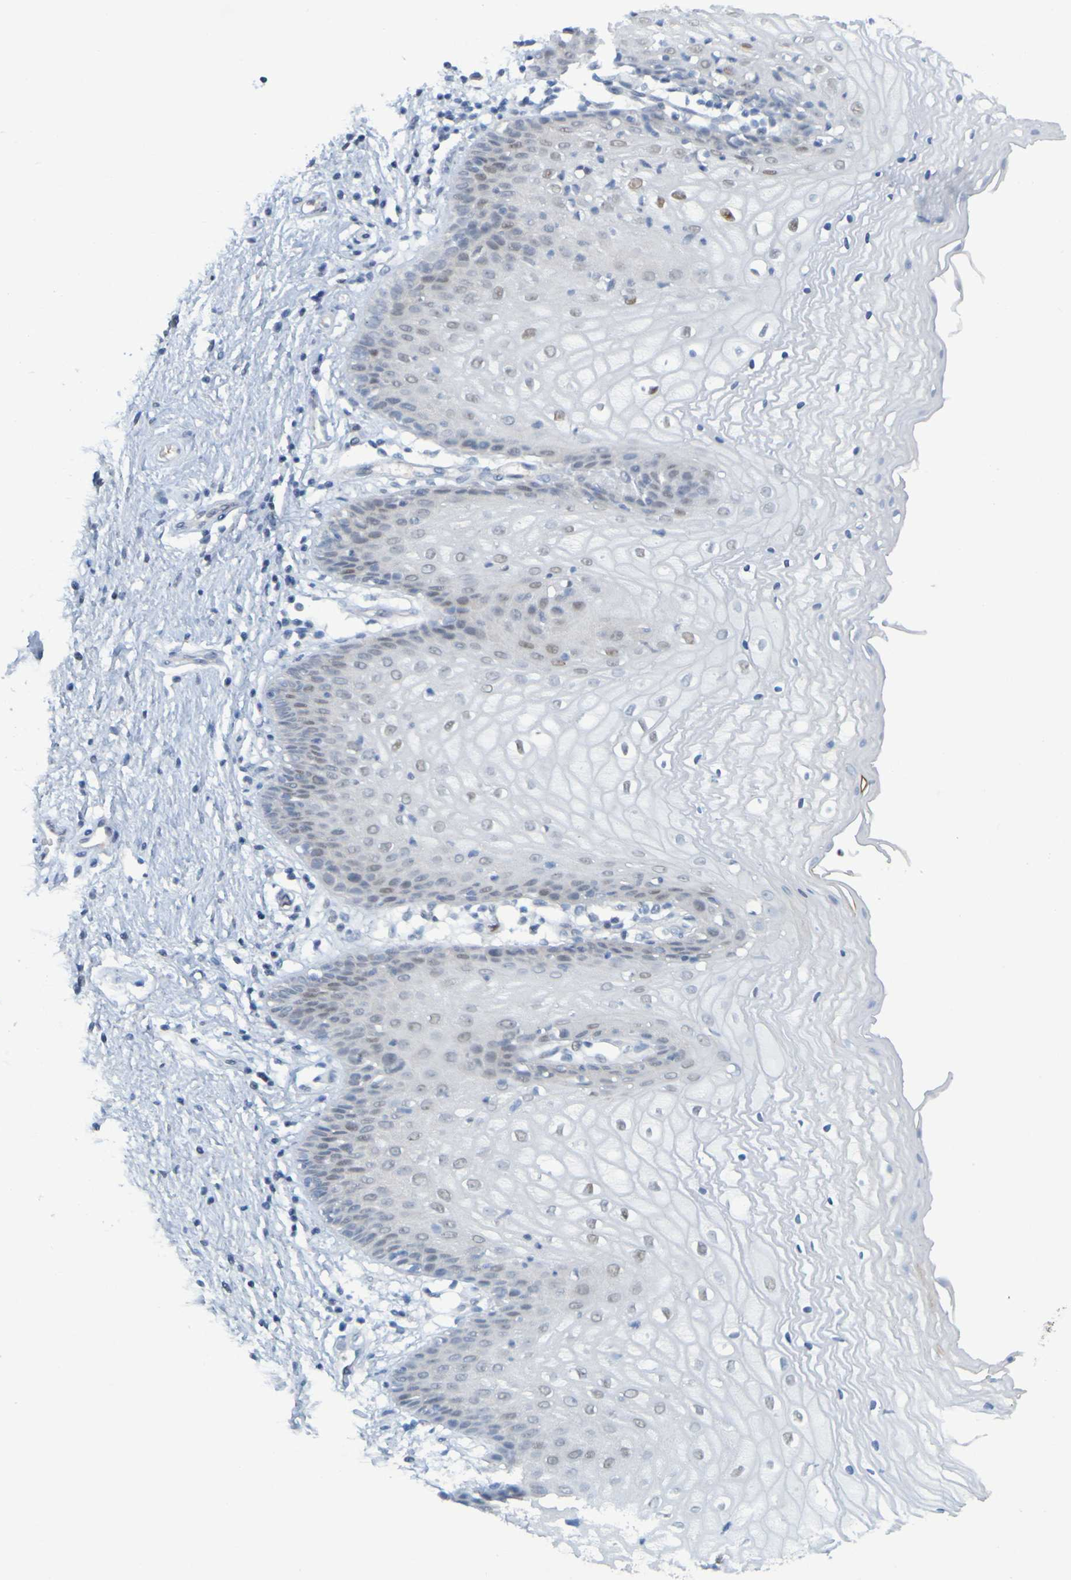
{"staining": {"intensity": "moderate", "quantity": "<25%", "location": "nuclear"}, "tissue": "vagina", "cell_type": "Squamous epithelial cells", "image_type": "normal", "snomed": [{"axis": "morphology", "description": "Normal tissue, NOS"}, {"axis": "topography", "description": "Vagina"}], "caption": "Vagina stained with immunohistochemistry reveals moderate nuclear expression in about <25% of squamous epithelial cells.", "gene": "USP36", "patient": {"sex": "female", "age": 34}}